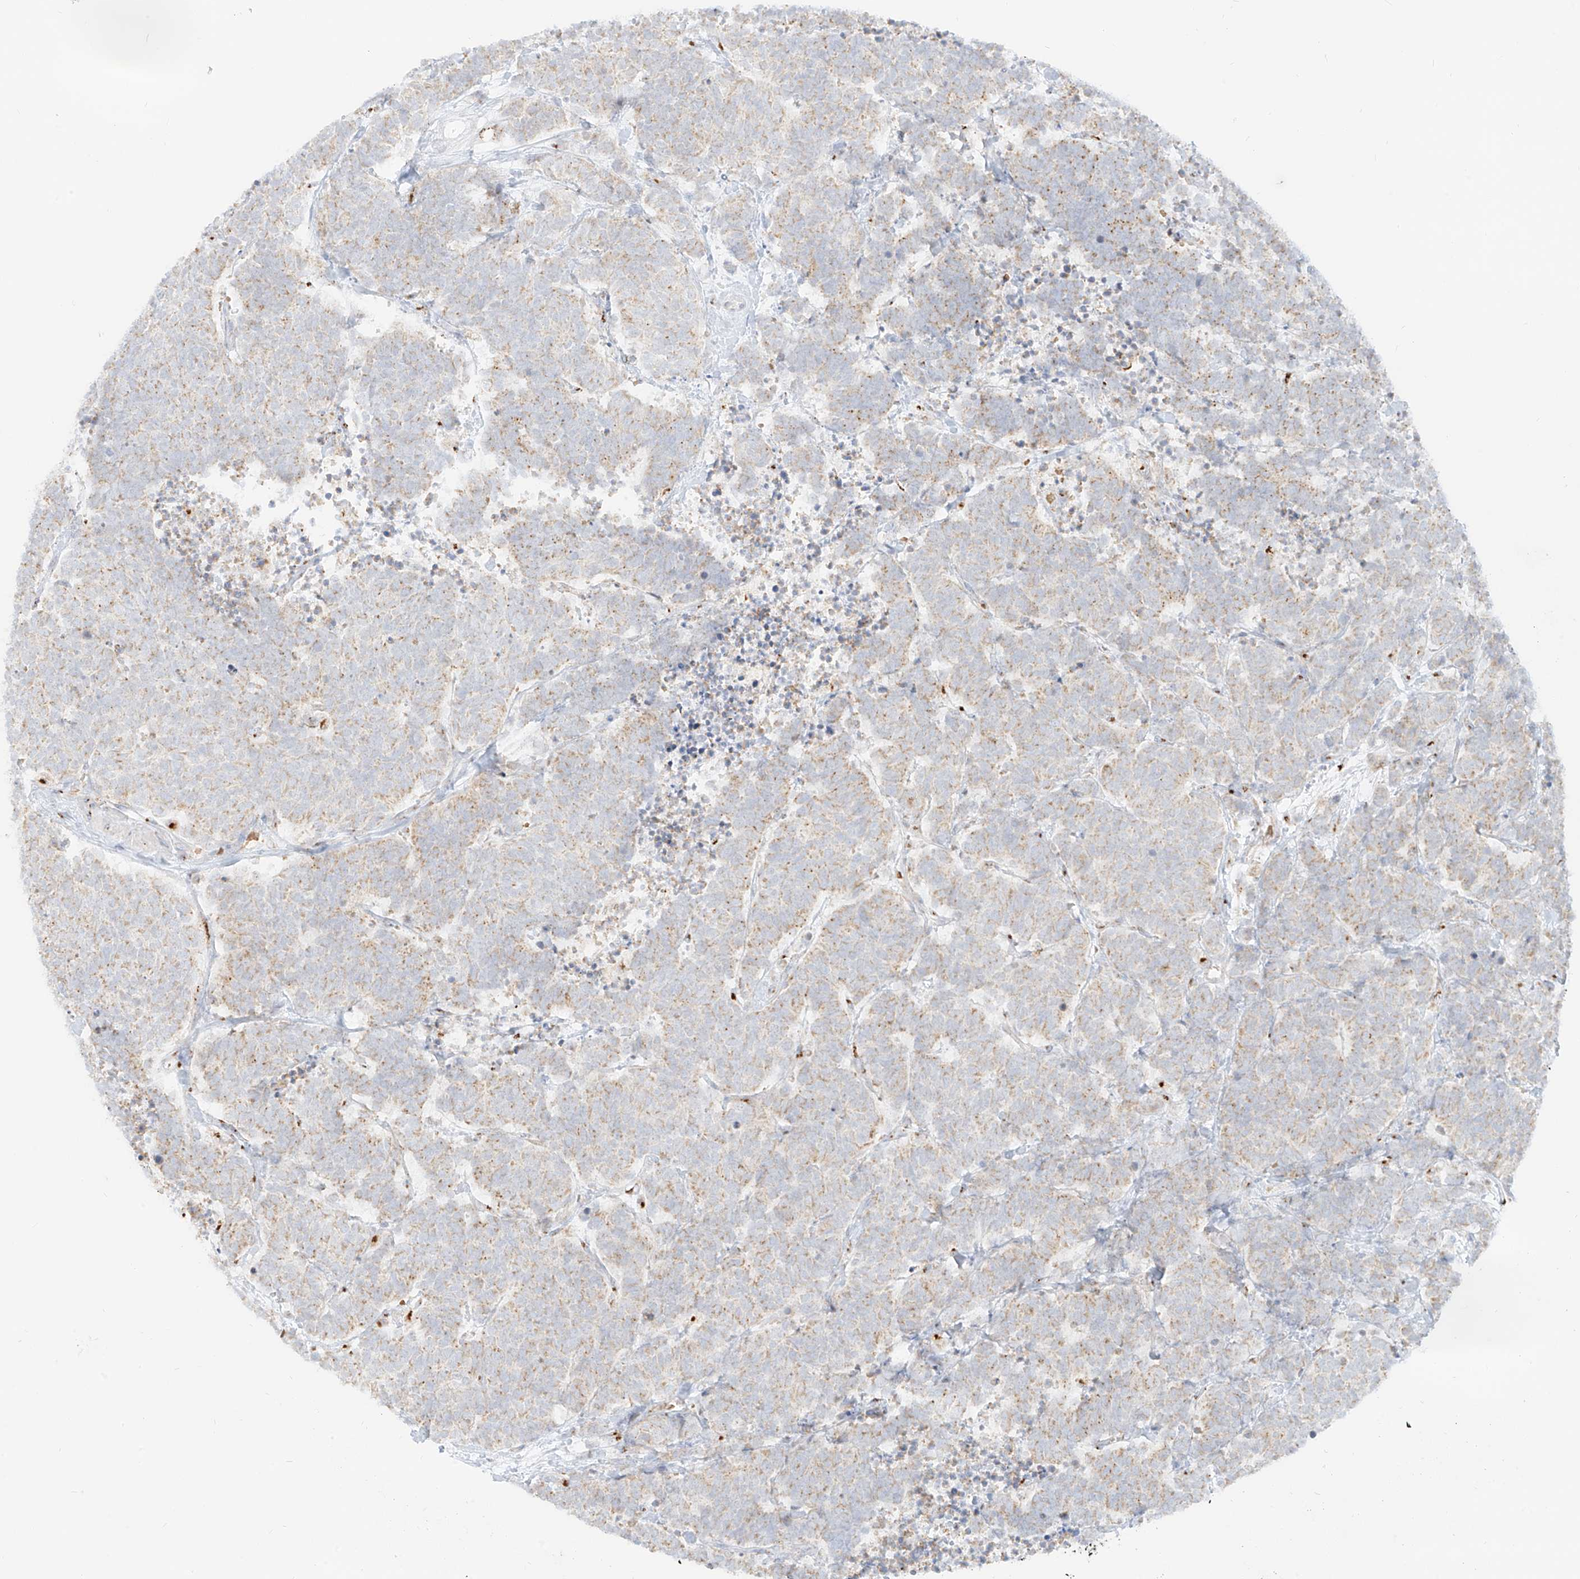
{"staining": {"intensity": "weak", "quantity": ">75%", "location": "cytoplasmic/membranous"}, "tissue": "carcinoid", "cell_type": "Tumor cells", "image_type": "cancer", "snomed": [{"axis": "morphology", "description": "Carcinoma, NOS"}, {"axis": "morphology", "description": "Carcinoid, malignant, NOS"}, {"axis": "topography", "description": "Urinary bladder"}], "caption": "A brown stain shows weak cytoplasmic/membranous positivity of a protein in human carcinoid tumor cells. (IHC, brightfield microscopy, high magnification).", "gene": "TMEM87B", "patient": {"sex": "male", "age": 57}}